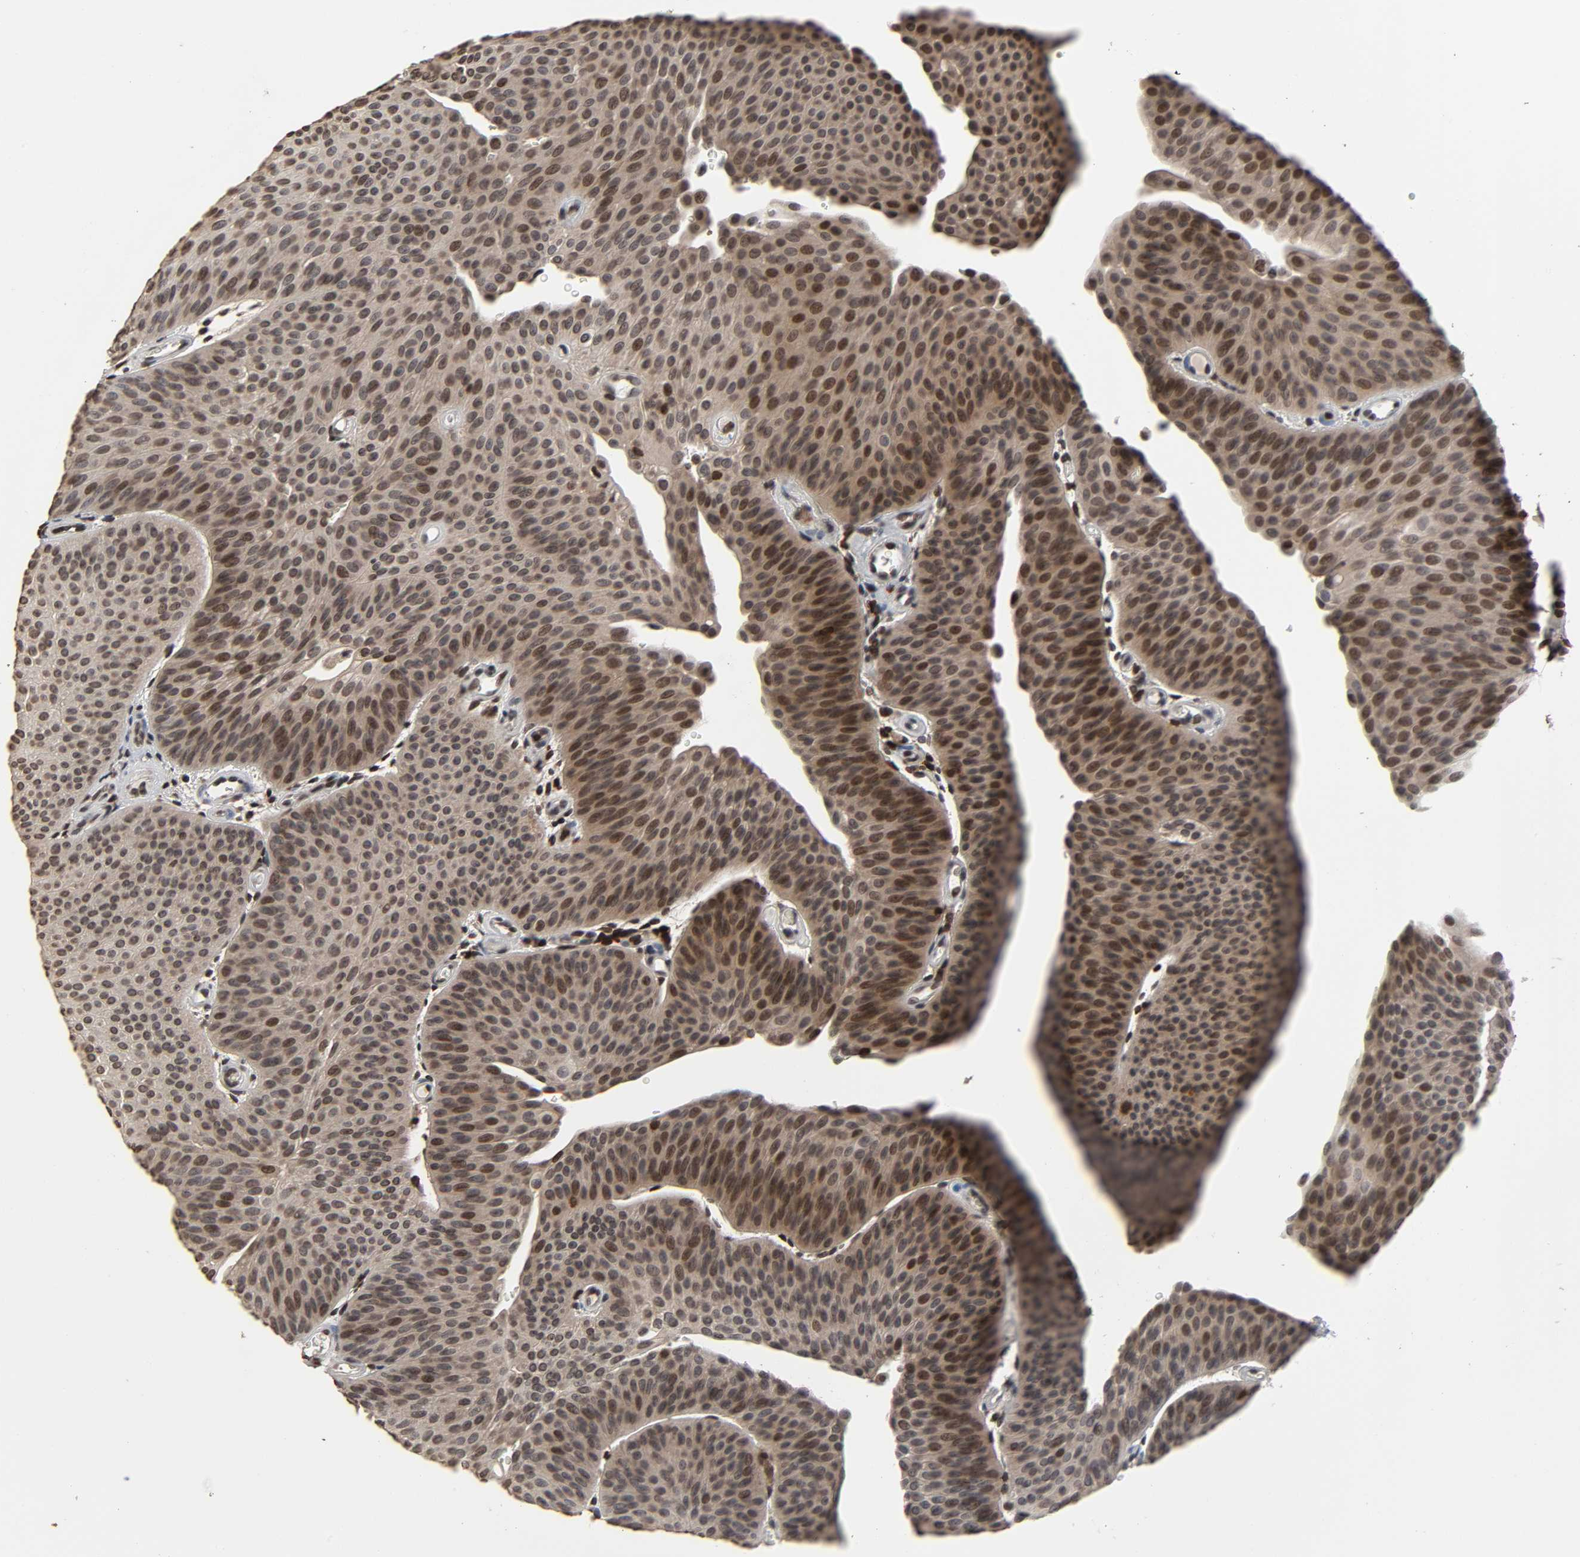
{"staining": {"intensity": "weak", "quantity": ">75%", "location": "cytoplasmic/membranous,nuclear"}, "tissue": "urothelial cancer", "cell_type": "Tumor cells", "image_type": "cancer", "snomed": [{"axis": "morphology", "description": "Urothelial carcinoma, Low grade"}, {"axis": "topography", "description": "Urinary bladder"}], "caption": "A low amount of weak cytoplasmic/membranous and nuclear staining is appreciated in about >75% of tumor cells in low-grade urothelial carcinoma tissue. Immunohistochemistry stains the protein of interest in brown and the nuclei are stained blue.", "gene": "STK4", "patient": {"sex": "female", "age": 60}}